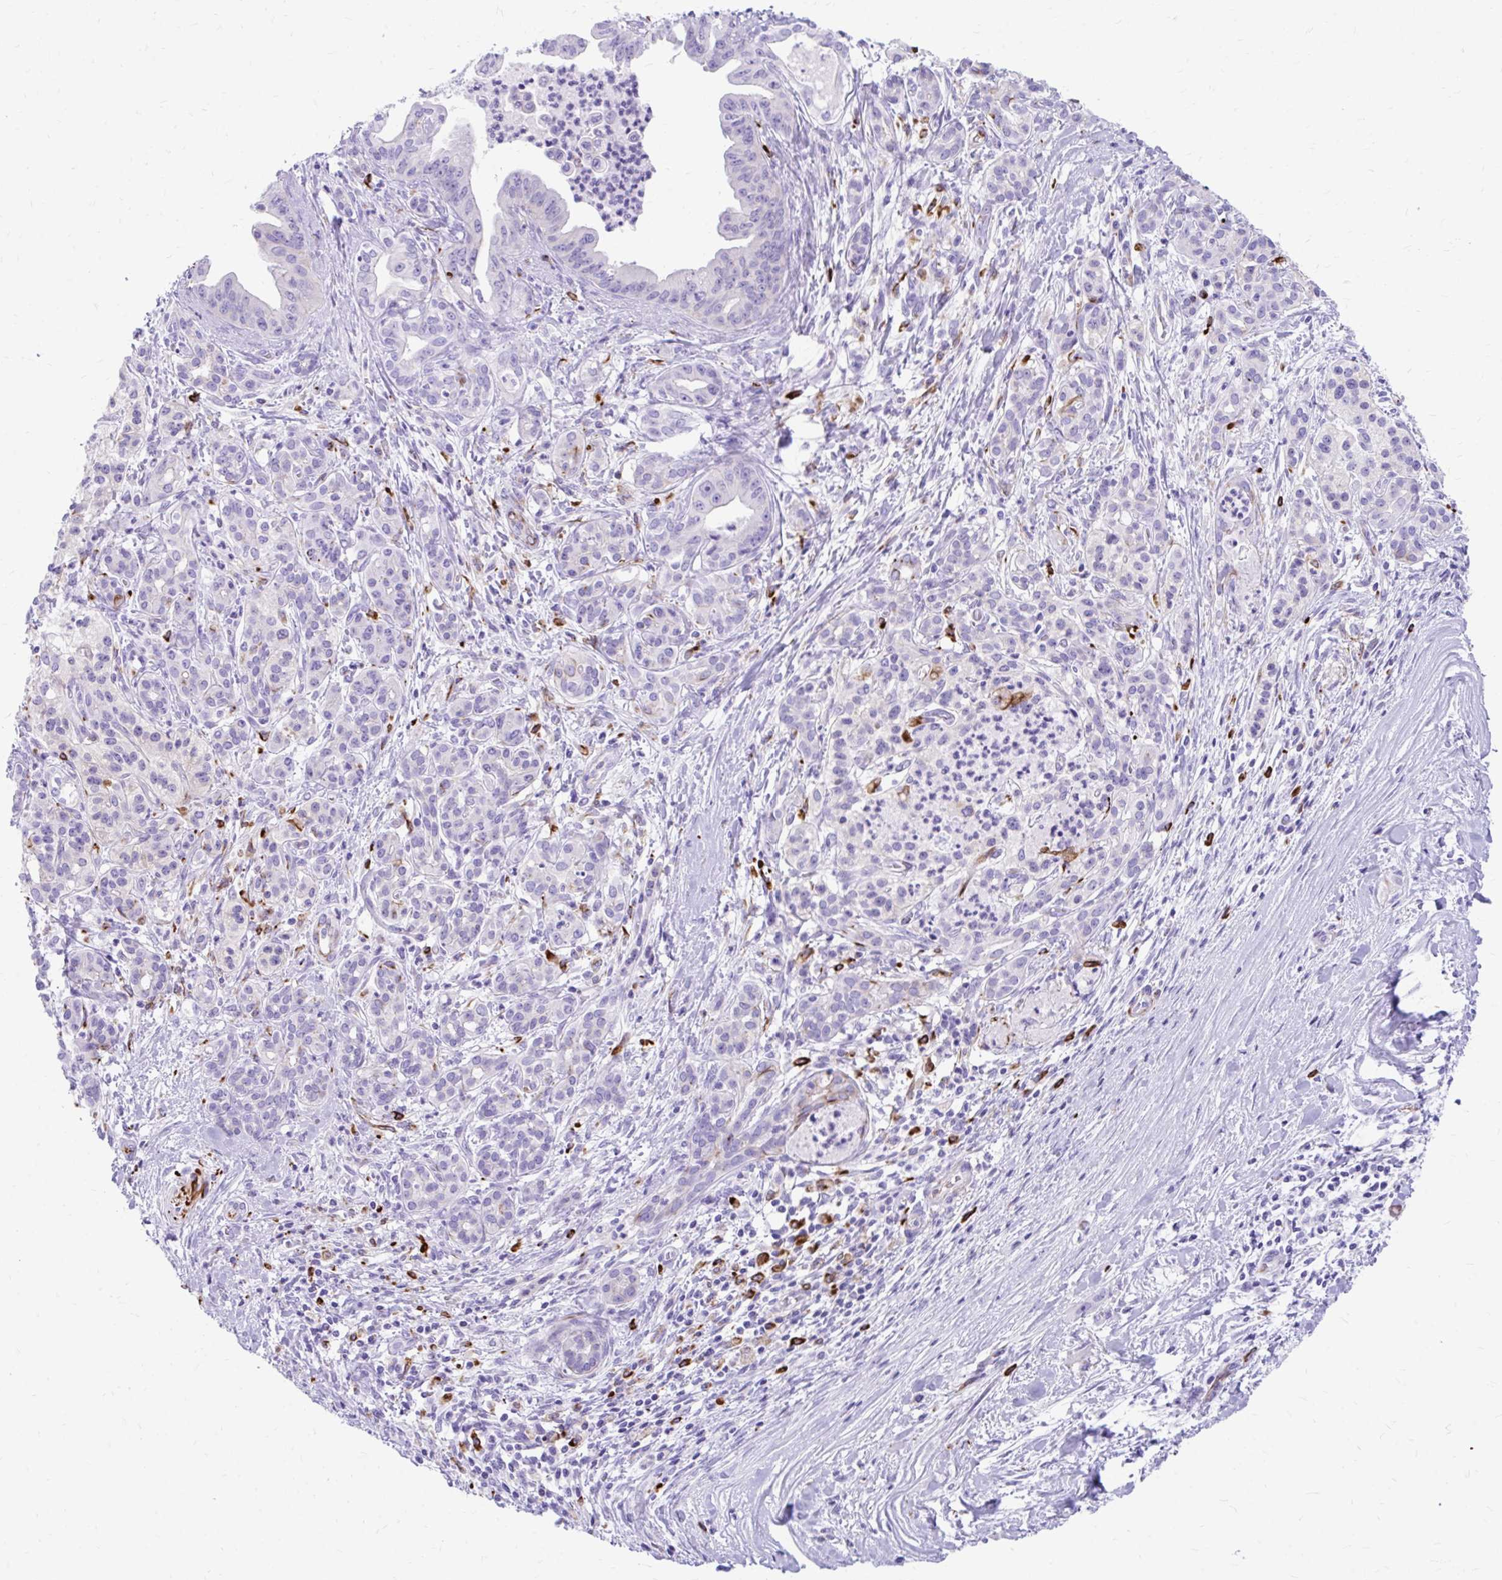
{"staining": {"intensity": "negative", "quantity": "none", "location": "none"}, "tissue": "pancreatic cancer", "cell_type": "Tumor cells", "image_type": "cancer", "snomed": [{"axis": "morphology", "description": "Adenocarcinoma, NOS"}, {"axis": "topography", "description": "Pancreas"}], "caption": "Immunohistochemistry (IHC) image of neoplastic tissue: human adenocarcinoma (pancreatic) stained with DAB (3,3'-diaminobenzidine) demonstrates no significant protein expression in tumor cells.", "gene": "ZNF699", "patient": {"sex": "male", "age": 58}}